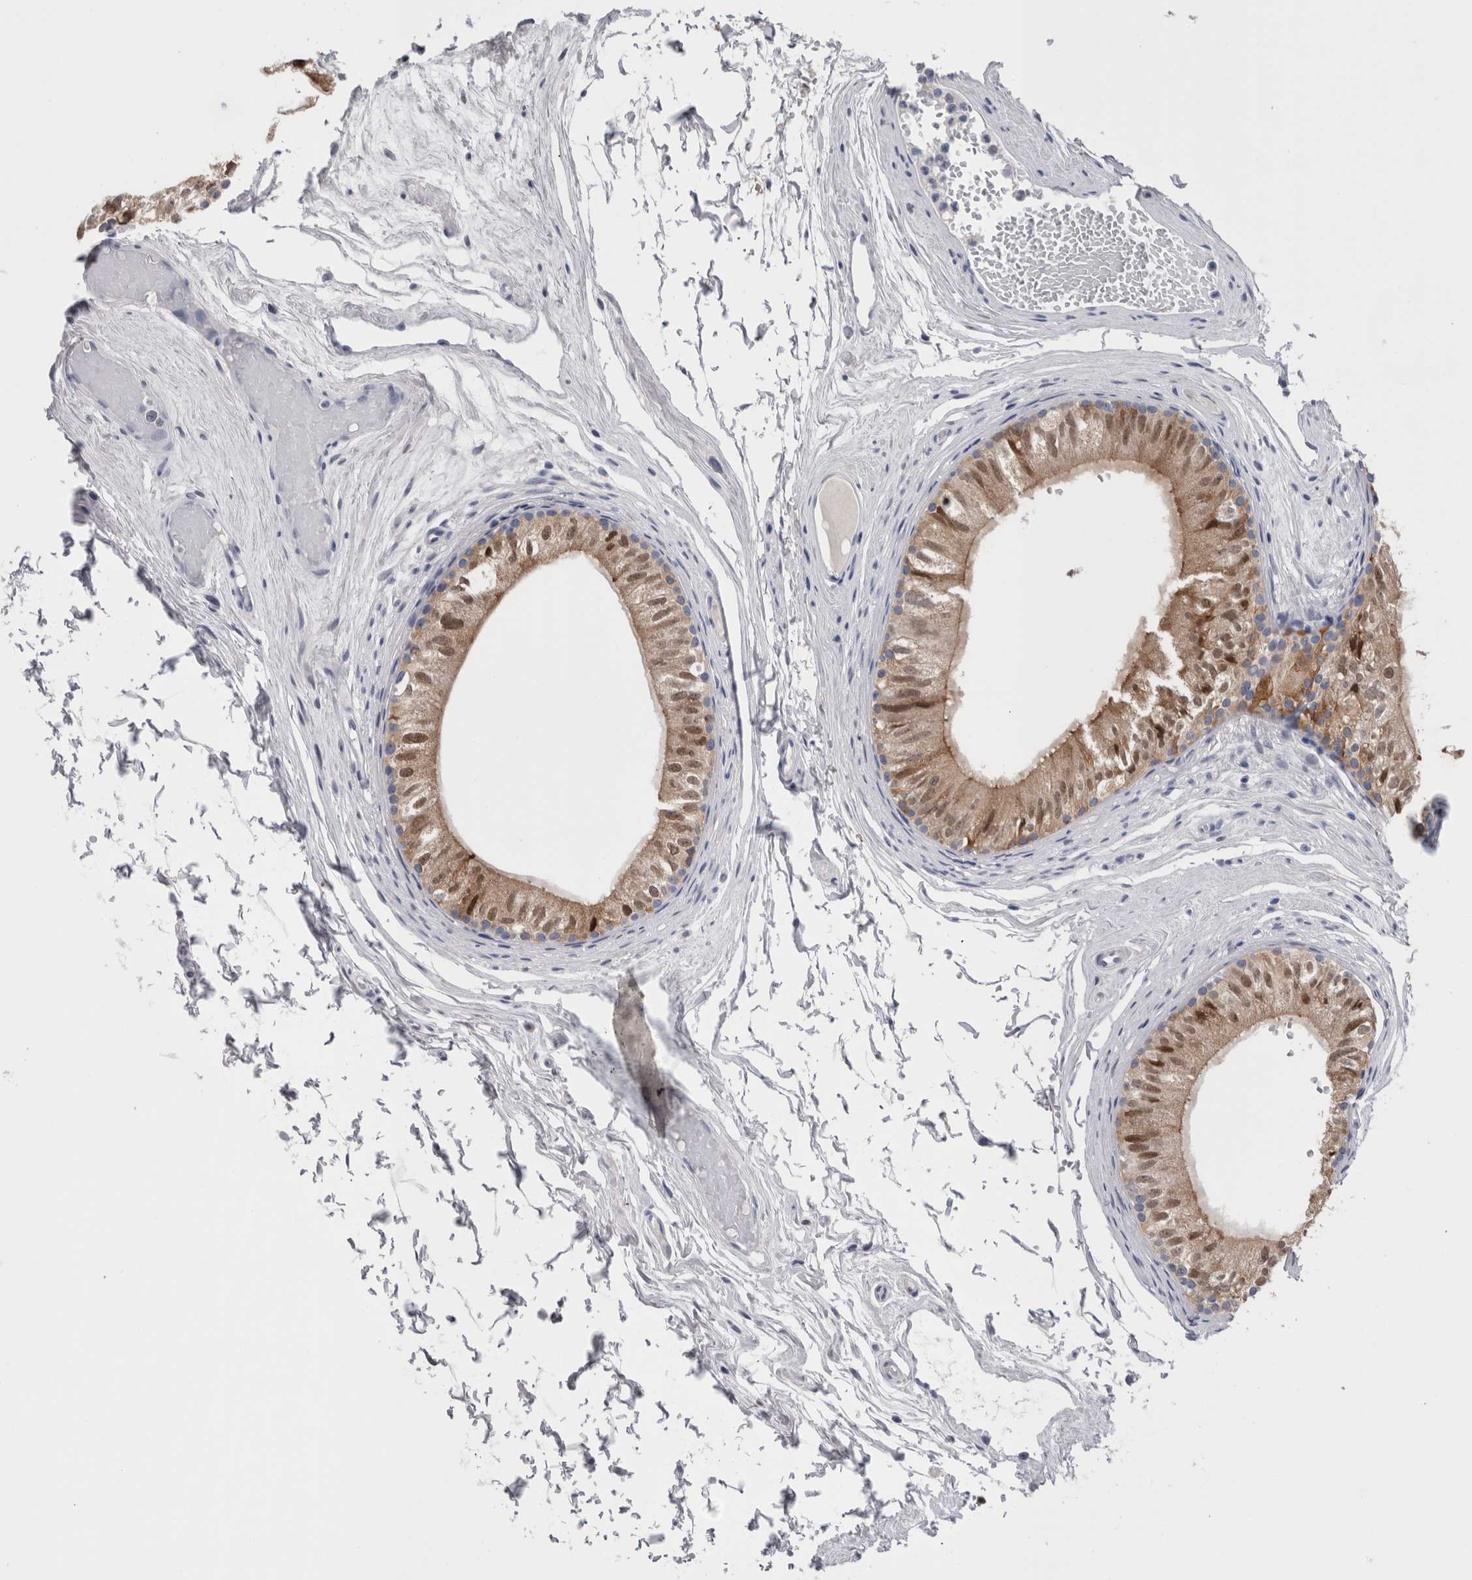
{"staining": {"intensity": "moderate", "quantity": ">75%", "location": "cytoplasmic/membranous,nuclear"}, "tissue": "epididymis", "cell_type": "Glandular cells", "image_type": "normal", "snomed": [{"axis": "morphology", "description": "Normal tissue, NOS"}, {"axis": "topography", "description": "Epididymis"}], "caption": "The histopathology image shows staining of normal epididymis, revealing moderate cytoplasmic/membranous,nuclear protein staining (brown color) within glandular cells.", "gene": "CA8", "patient": {"sex": "male", "age": 79}}